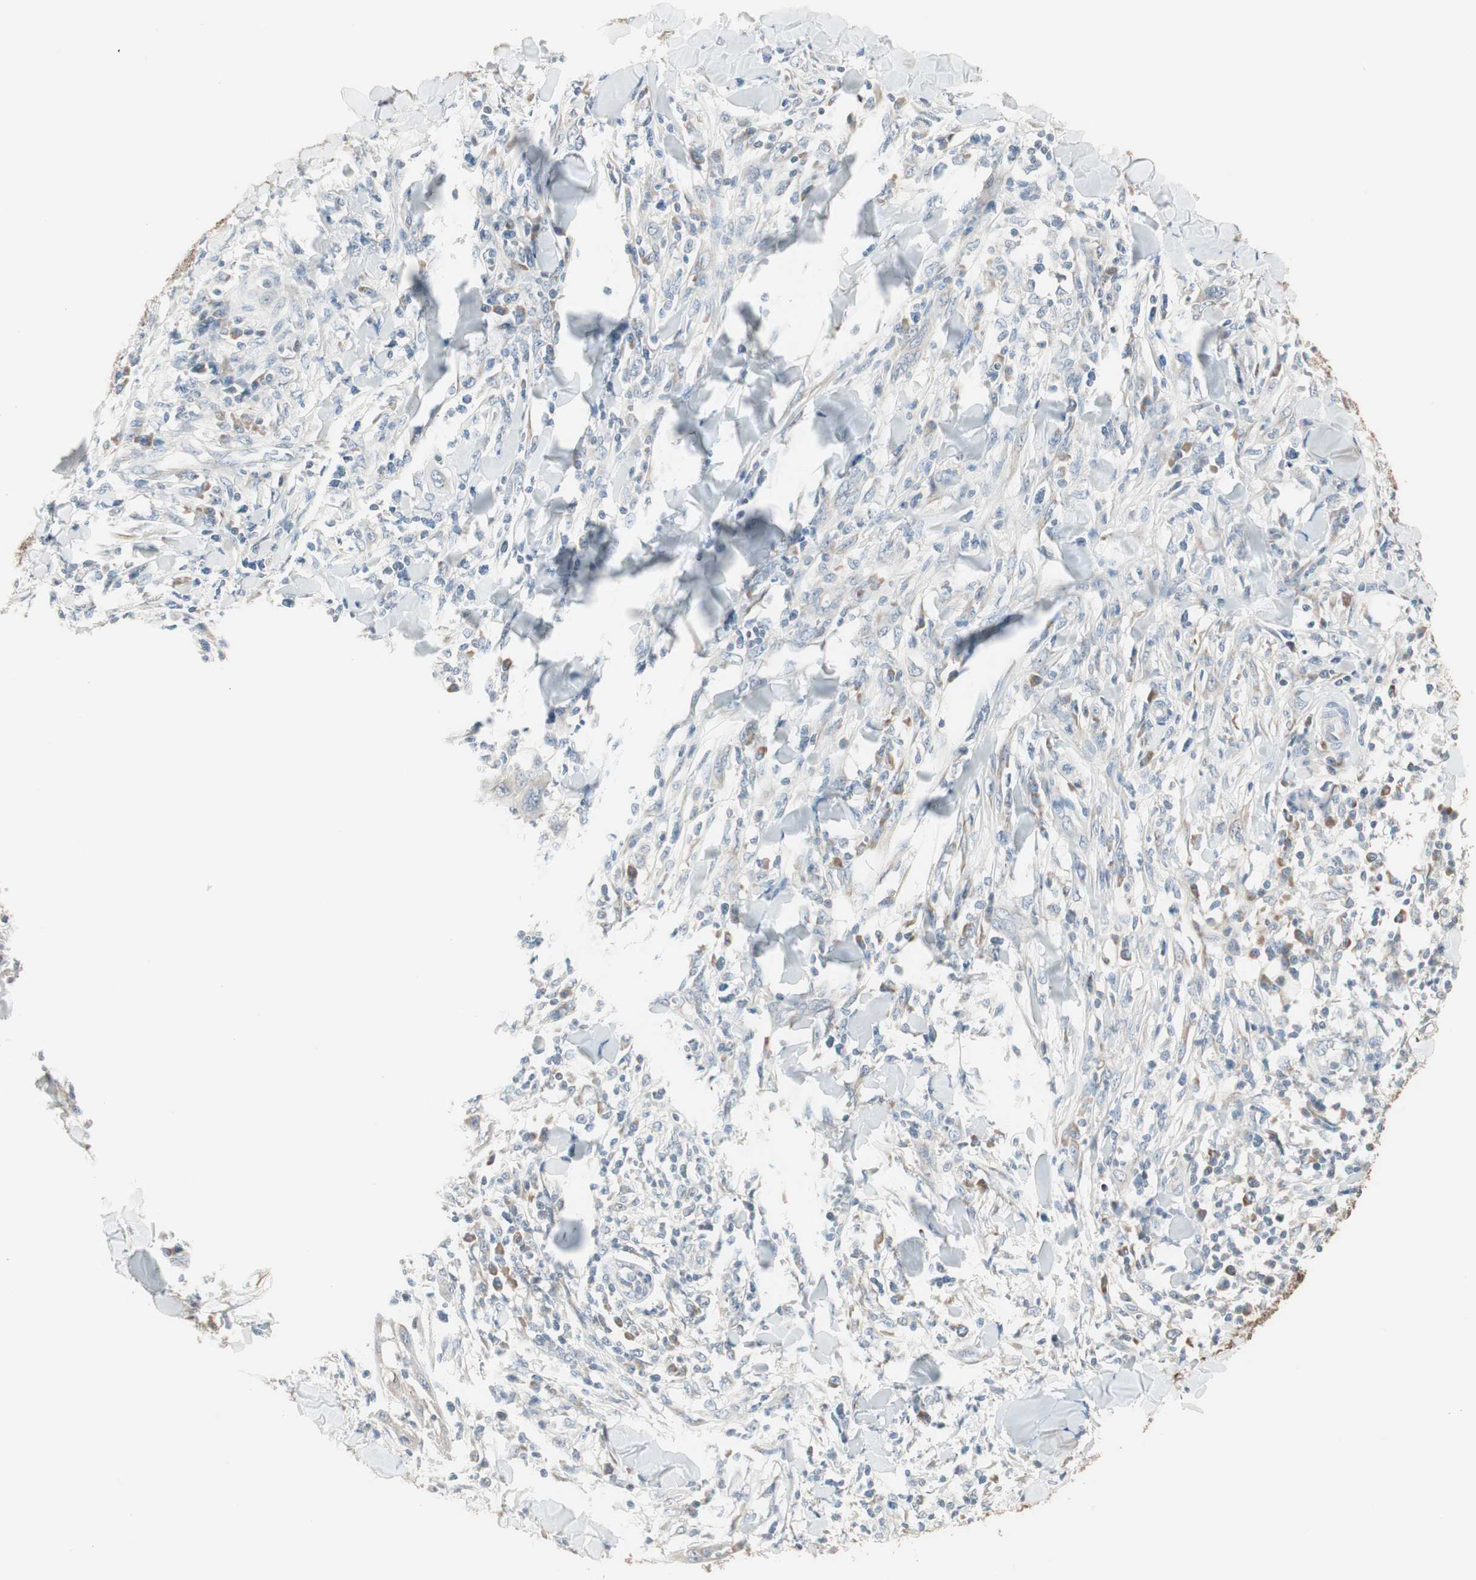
{"staining": {"intensity": "negative", "quantity": "none", "location": "none"}, "tissue": "skin cancer", "cell_type": "Tumor cells", "image_type": "cancer", "snomed": [{"axis": "morphology", "description": "Squamous cell carcinoma, NOS"}, {"axis": "topography", "description": "Skin"}], "caption": "Protein analysis of squamous cell carcinoma (skin) shows no significant expression in tumor cells. (DAB (3,3'-diaminobenzidine) immunohistochemistry (IHC) visualized using brightfield microscopy, high magnification).", "gene": "PDZK1", "patient": {"sex": "male", "age": 24}}